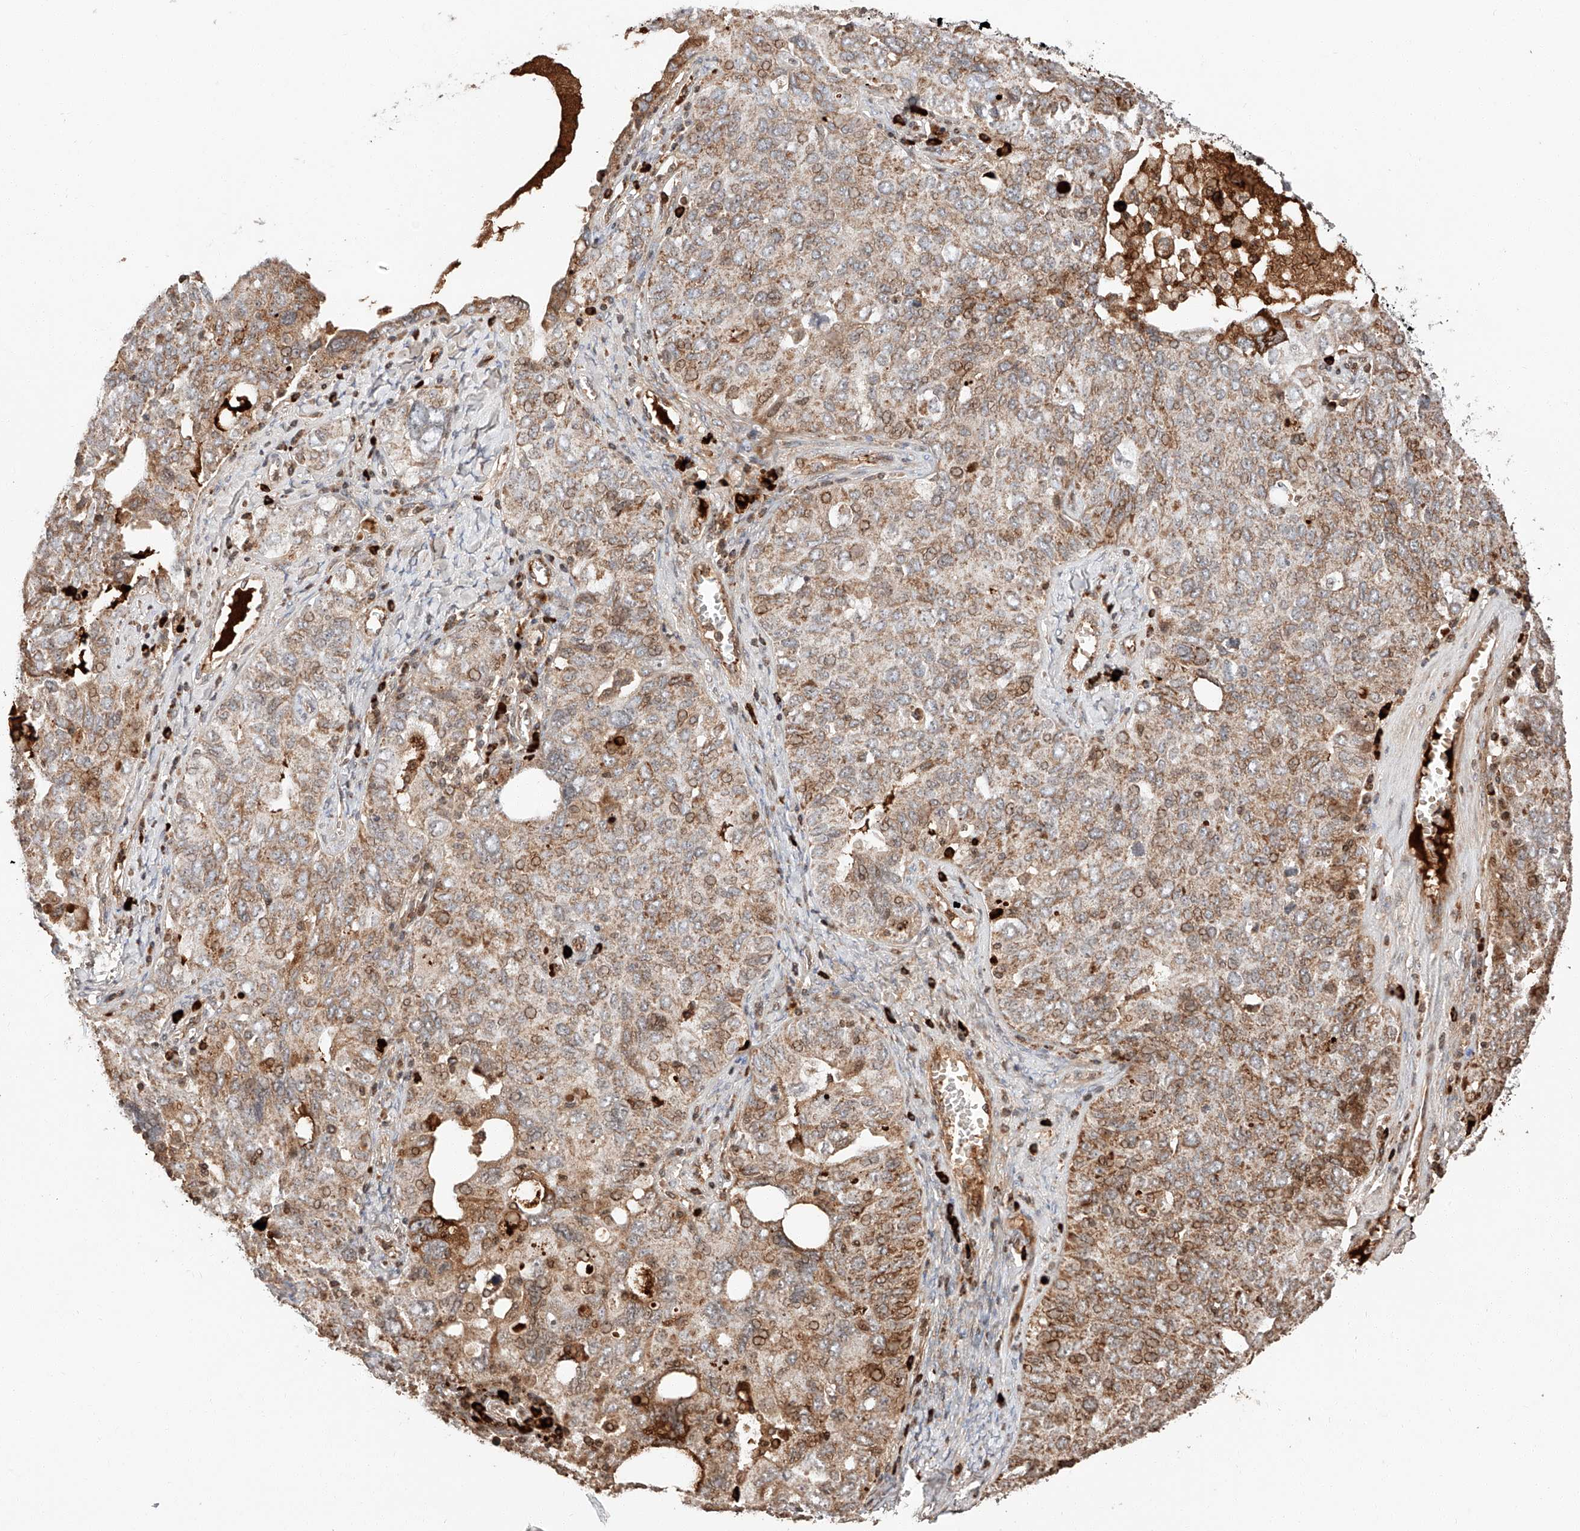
{"staining": {"intensity": "moderate", "quantity": ">75%", "location": "cytoplasmic/membranous"}, "tissue": "ovarian cancer", "cell_type": "Tumor cells", "image_type": "cancer", "snomed": [{"axis": "morphology", "description": "Carcinoma, endometroid"}, {"axis": "topography", "description": "Ovary"}], "caption": "Immunohistochemical staining of human ovarian endometroid carcinoma demonstrates medium levels of moderate cytoplasmic/membranous staining in approximately >75% of tumor cells.", "gene": "ARHGAP33", "patient": {"sex": "female", "age": 62}}